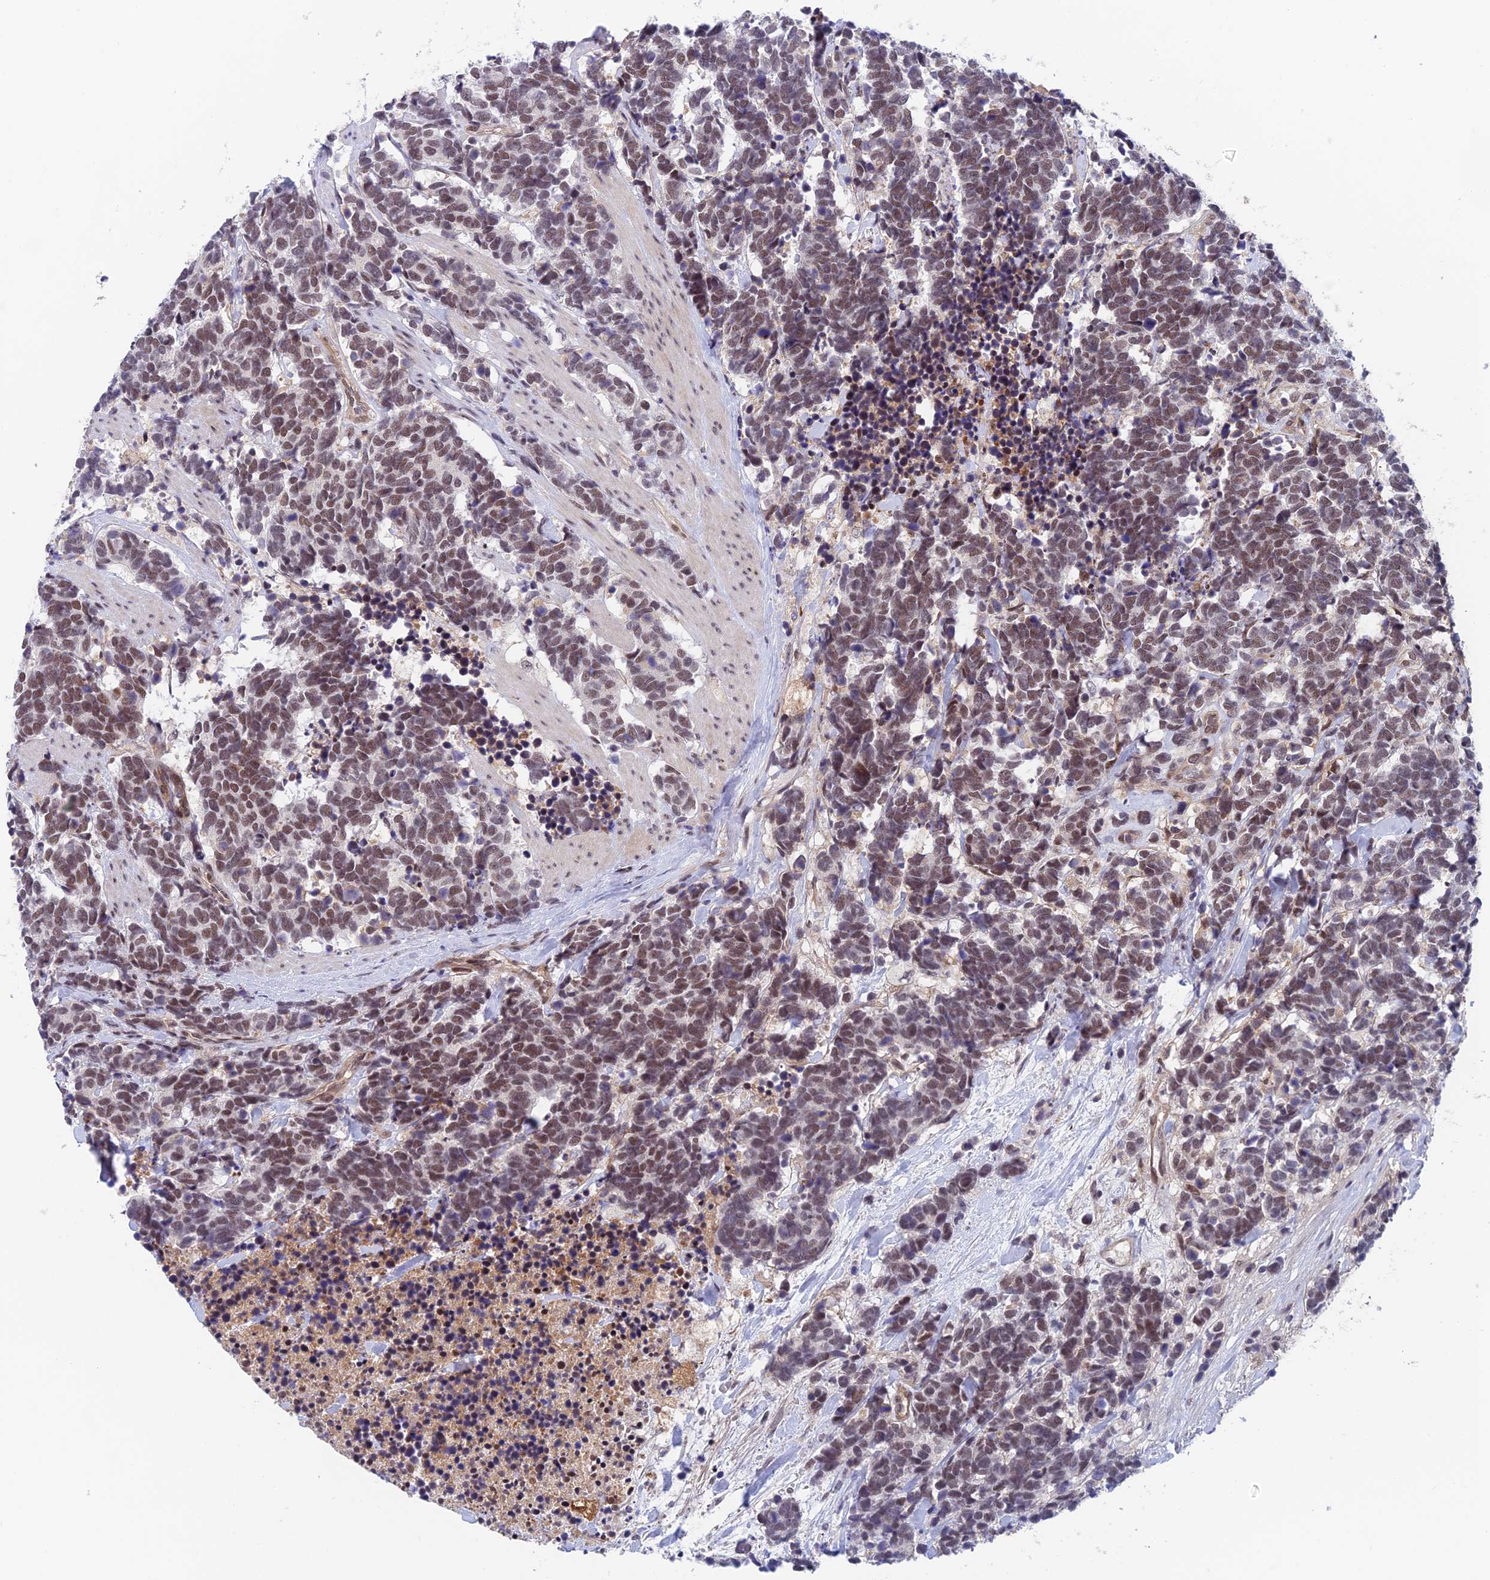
{"staining": {"intensity": "moderate", "quantity": "25%-75%", "location": "nuclear"}, "tissue": "carcinoid", "cell_type": "Tumor cells", "image_type": "cancer", "snomed": [{"axis": "morphology", "description": "Carcinoma, NOS"}, {"axis": "morphology", "description": "Carcinoid, malignant, NOS"}, {"axis": "topography", "description": "Prostate"}], "caption": "Carcinoid tissue exhibits moderate nuclear positivity in about 25%-75% of tumor cells", "gene": "NSMCE1", "patient": {"sex": "male", "age": 57}}